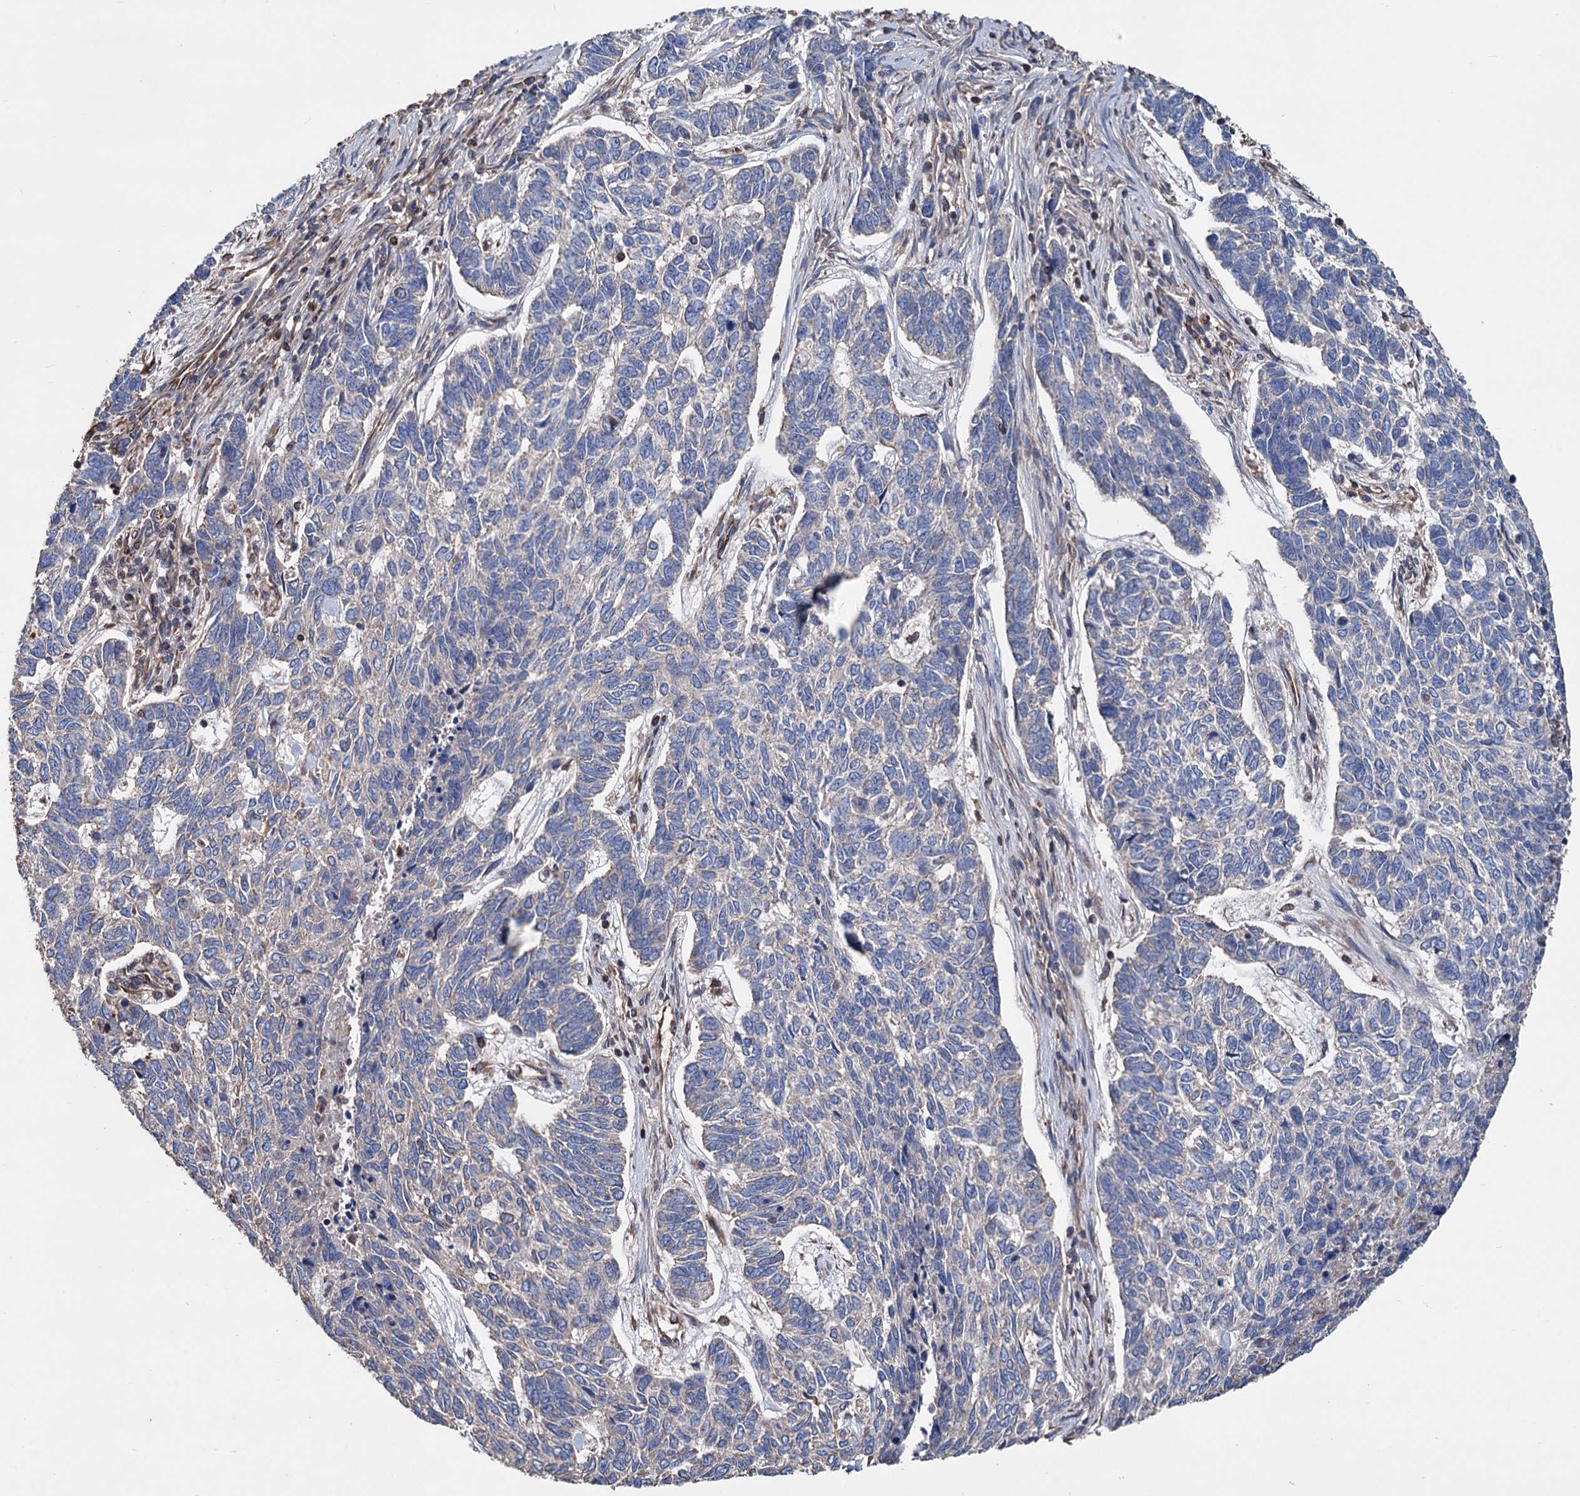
{"staining": {"intensity": "negative", "quantity": "none", "location": "none"}, "tissue": "skin cancer", "cell_type": "Tumor cells", "image_type": "cancer", "snomed": [{"axis": "morphology", "description": "Basal cell carcinoma"}, {"axis": "topography", "description": "Skin"}], "caption": "This histopathology image is of basal cell carcinoma (skin) stained with immunohistochemistry (IHC) to label a protein in brown with the nuclei are counter-stained blue. There is no expression in tumor cells.", "gene": "STING1", "patient": {"sex": "female", "age": 65}}